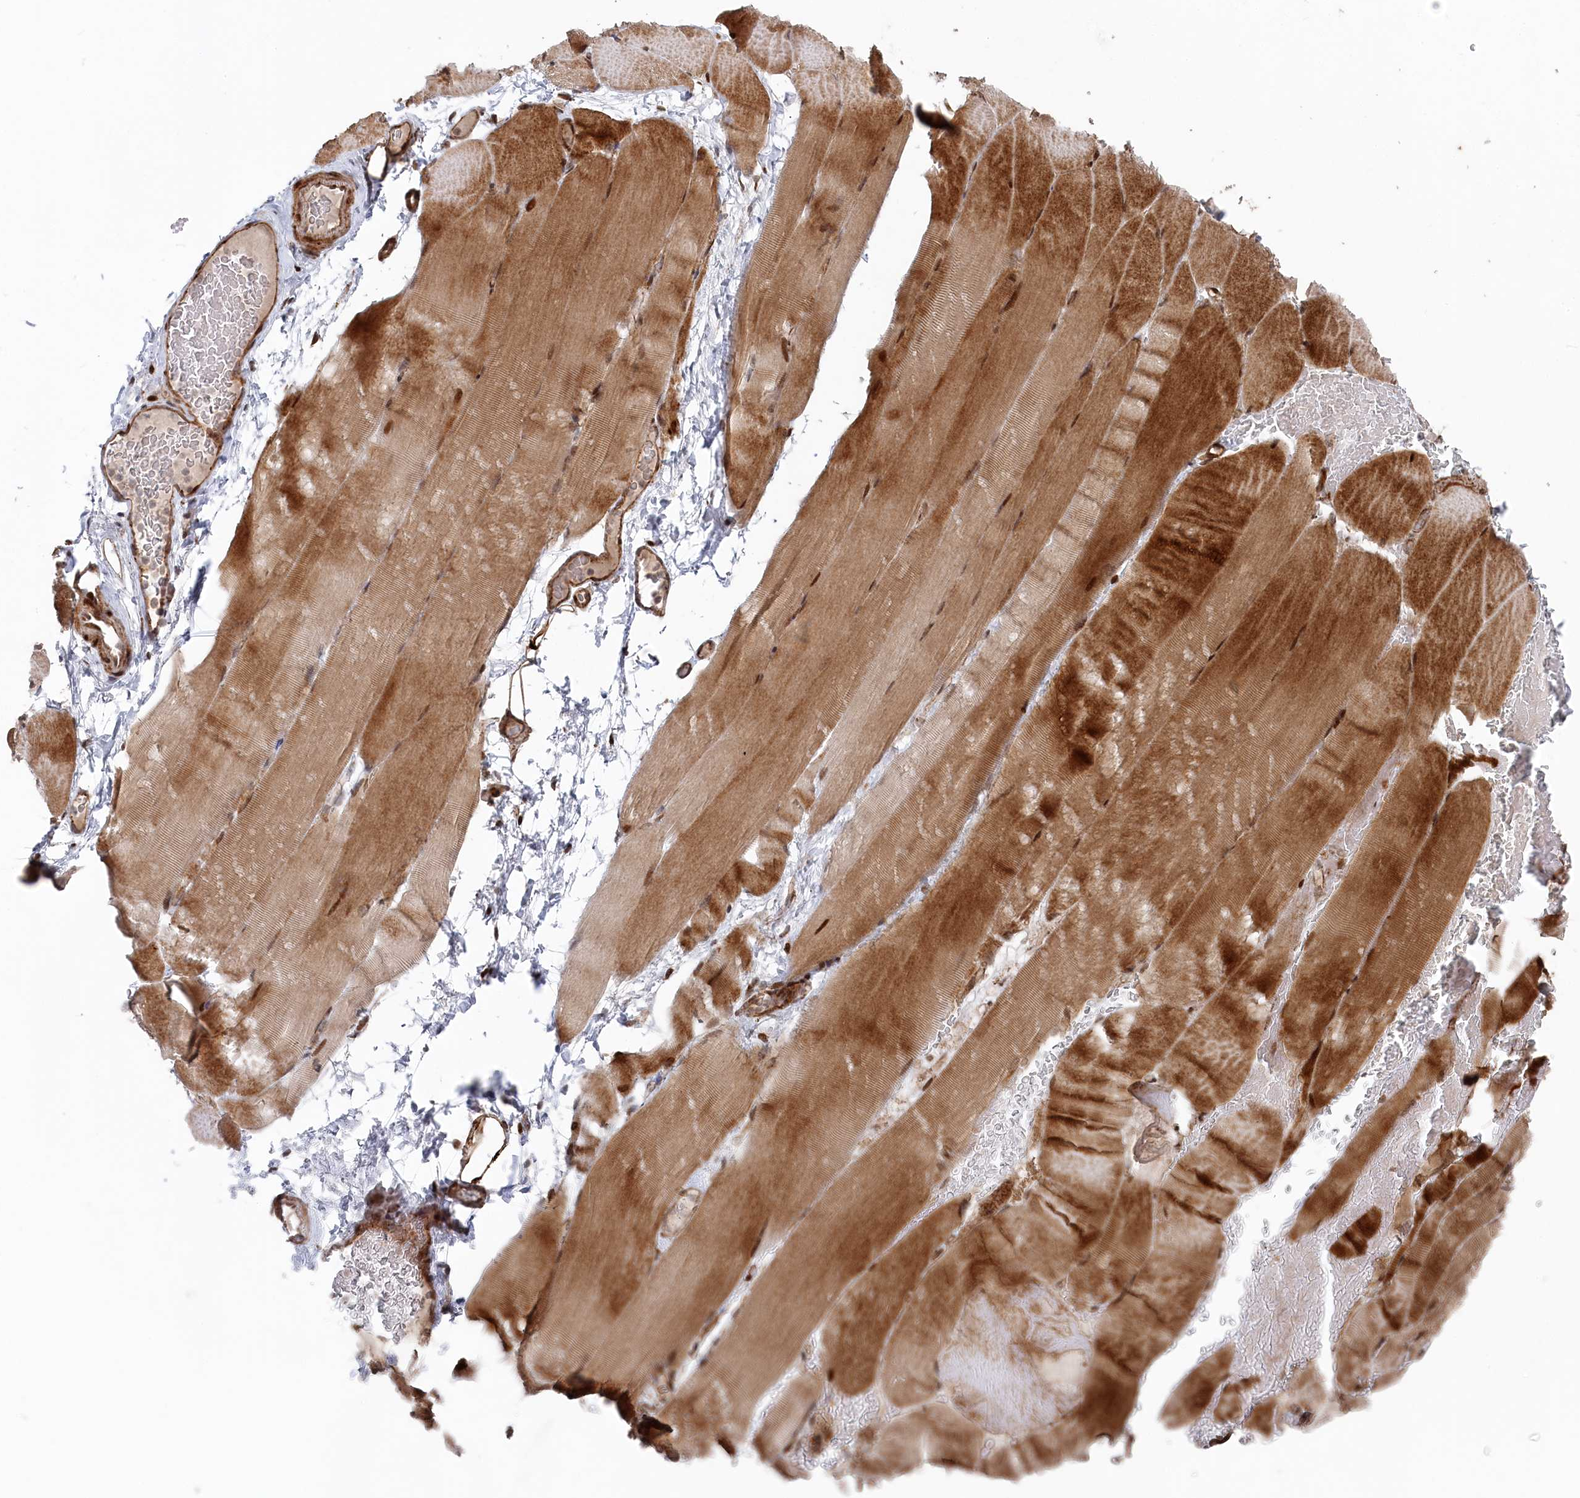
{"staining": {"intensity": "strong", "quantity": ">75%", "location": "cytoplasmic/membranous,nuclear"}, "tissue": "skeletal muscle", "cell_type": "Myocytes", "image_type": "normal", "snomed": [{"axis": "morphology", "description": "Normal tissue, NOS"}, {"axis": "topography", "description": "Skeletal muscle"}, {"axis": "topography", "description": "Parathyroid gland"}], "caption": "About >75% of myocytes in benign human skeletal muscle show strong cytoplasmic/membranous,nuclear protein positivity as visualized by brown immunohistochemical staining.", "gene": "POLR3A", "patient": {"sex": "female", "age": 37}}